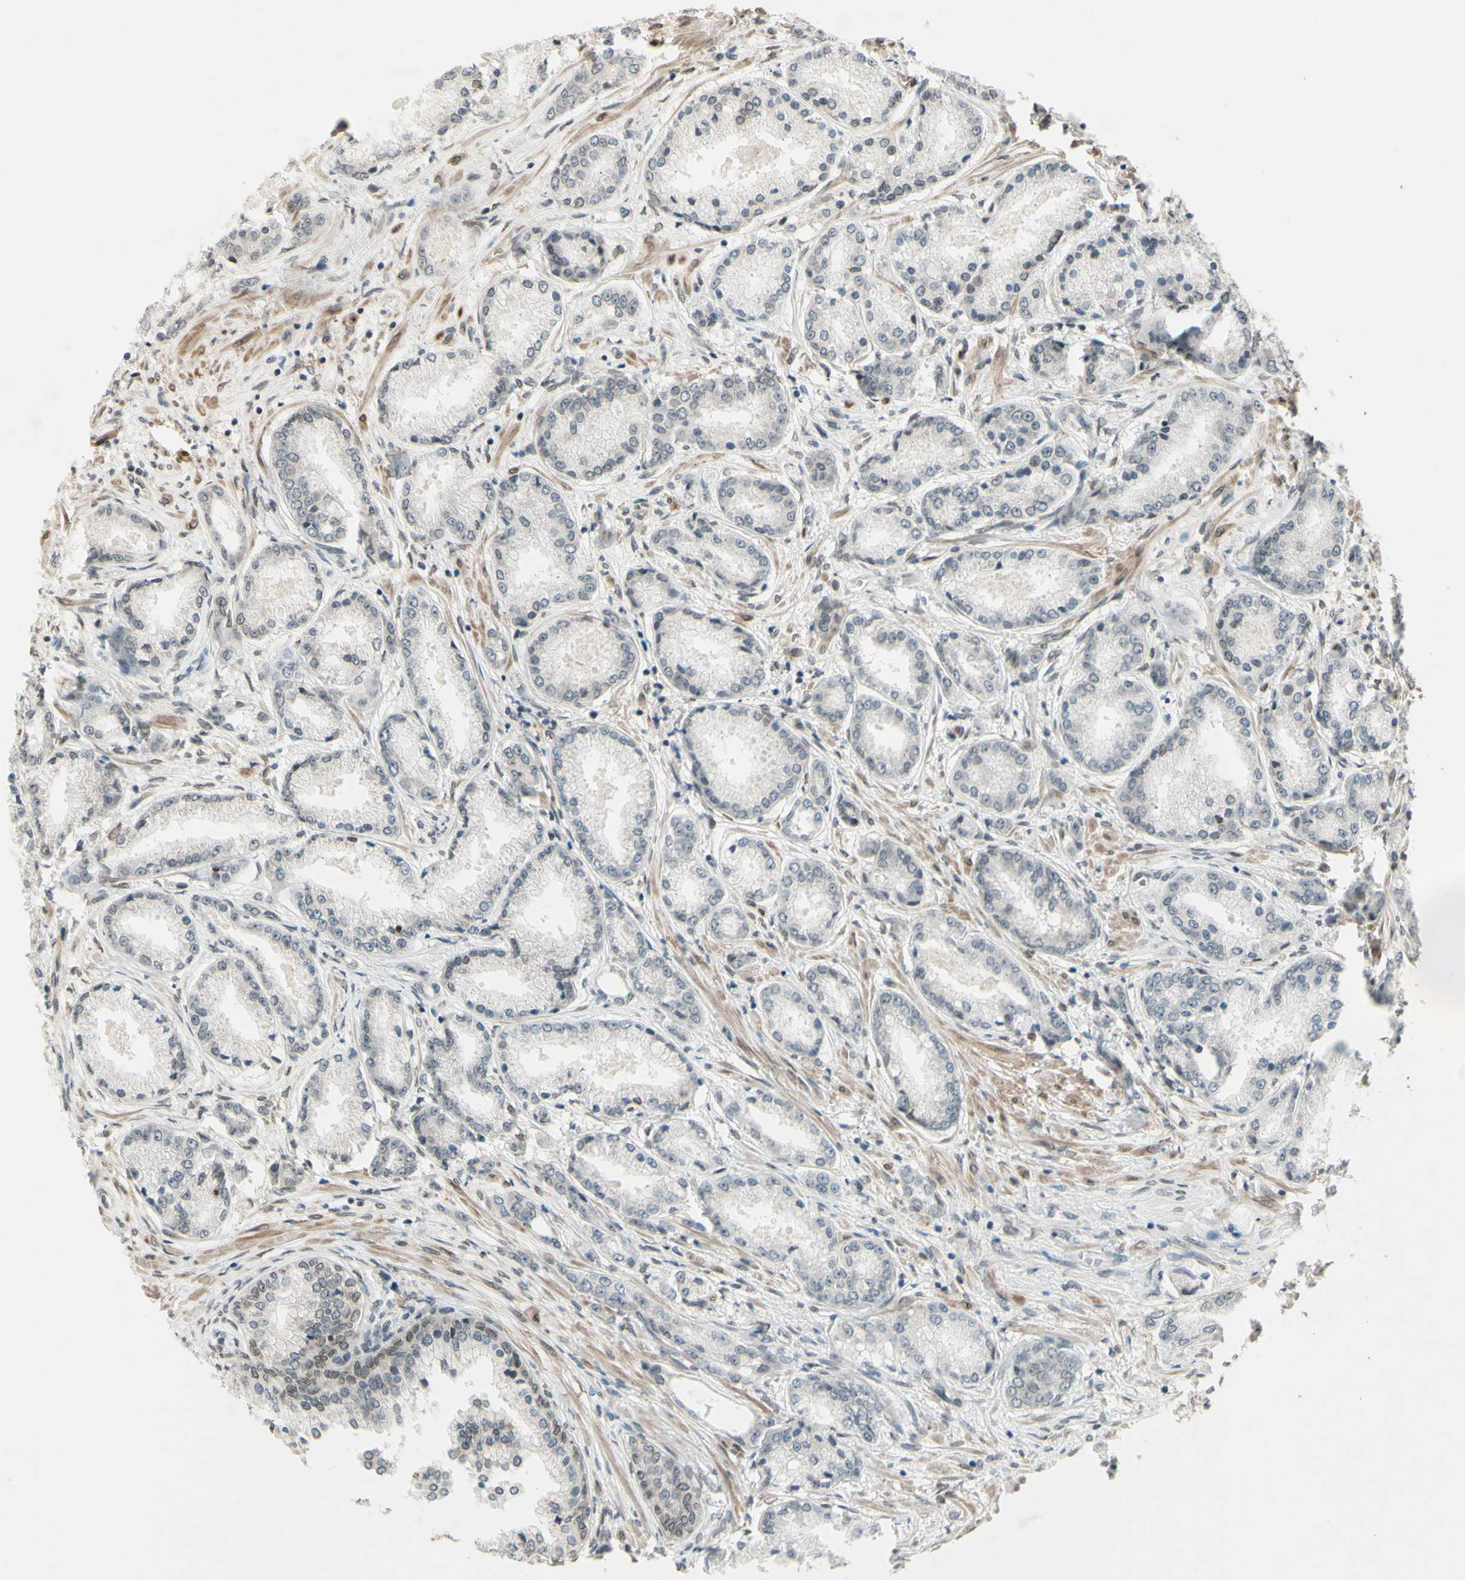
{"staining": {"intensity": "negative", "quantity": "none", "location": "none"}, "tissue": "prostate cancer", "cell_type": "Tumor cells", "image_type": "cancer", "snomed": [{"axis": "morphology", "description": "Adenocarcinoma, High grade"}, {"axis": "topography", "description": "Prostate"}], "caption": "An IHC histopathology image of prostate cancer is shown. There is no staining in tumor cells of prostate cancer. Brightfield microscopy of immunohistochemistry (IHC) stained with DAB (3,3'-diaminobenzidine) (brown) and hematoxylin (blue), captured at high magnification.", "gene": "MLF2", "patient": {"sex": "male", "age": 59}}